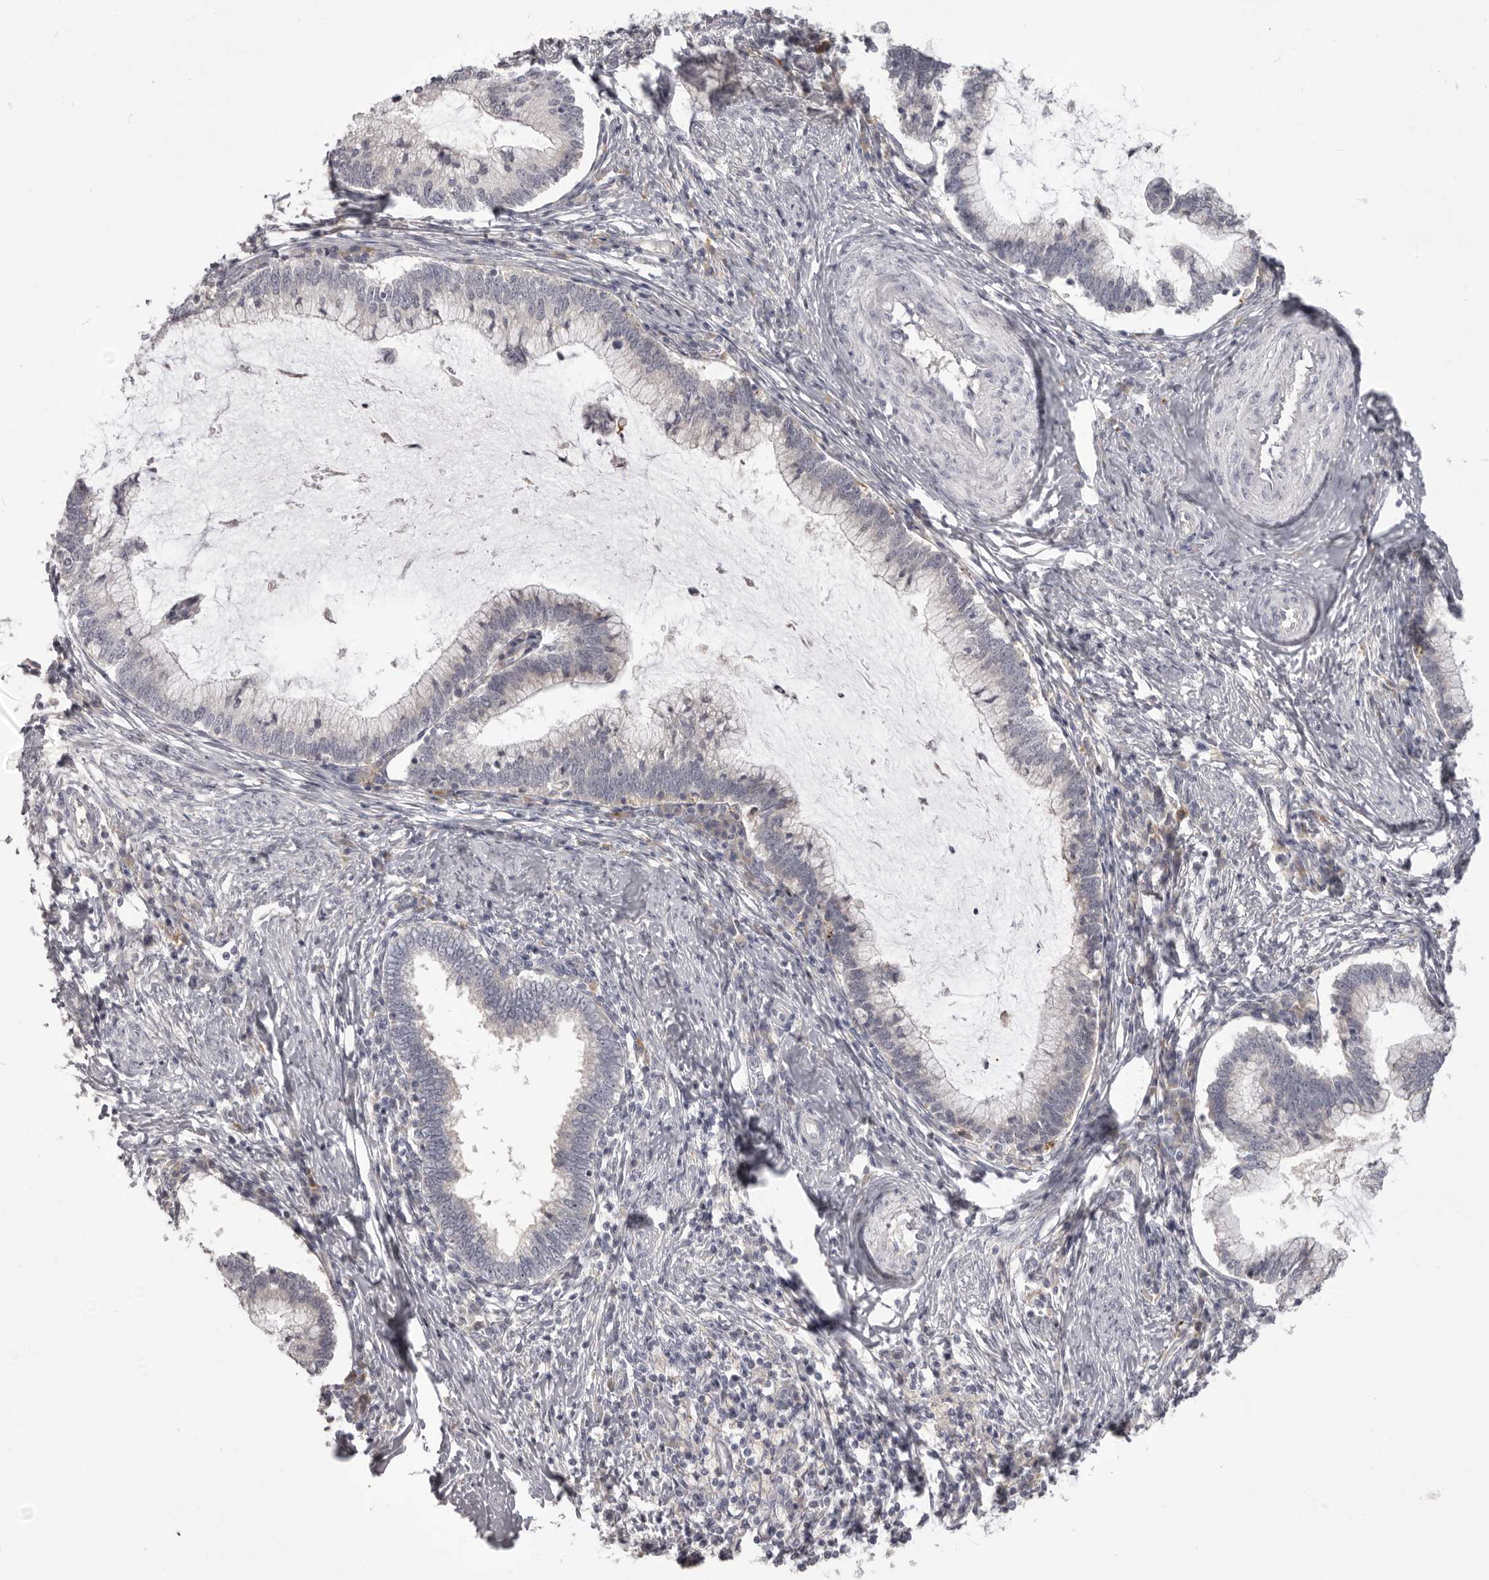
{"staining": {"intensity": "negative", "quantity": "none", "location": "none"}, "tissue": "cervical cancer", "cell_type": "Tumor cells", "image_type": "cancer", "snomed": [{"axis": "morphology", "description": "Adenocarcinoma, NOS"}, {"axis": "topography", "description": "Cervix"}], "caption": "DAB immunohistochemical staining of cervical adenocarcinoma displays no significant expression in tumor cells. (Brightfield microscopy of DAB immunohistochemistry at high magnification).", "gene": "OTUD3", "patient": {"sex": "female", "age": 36}}